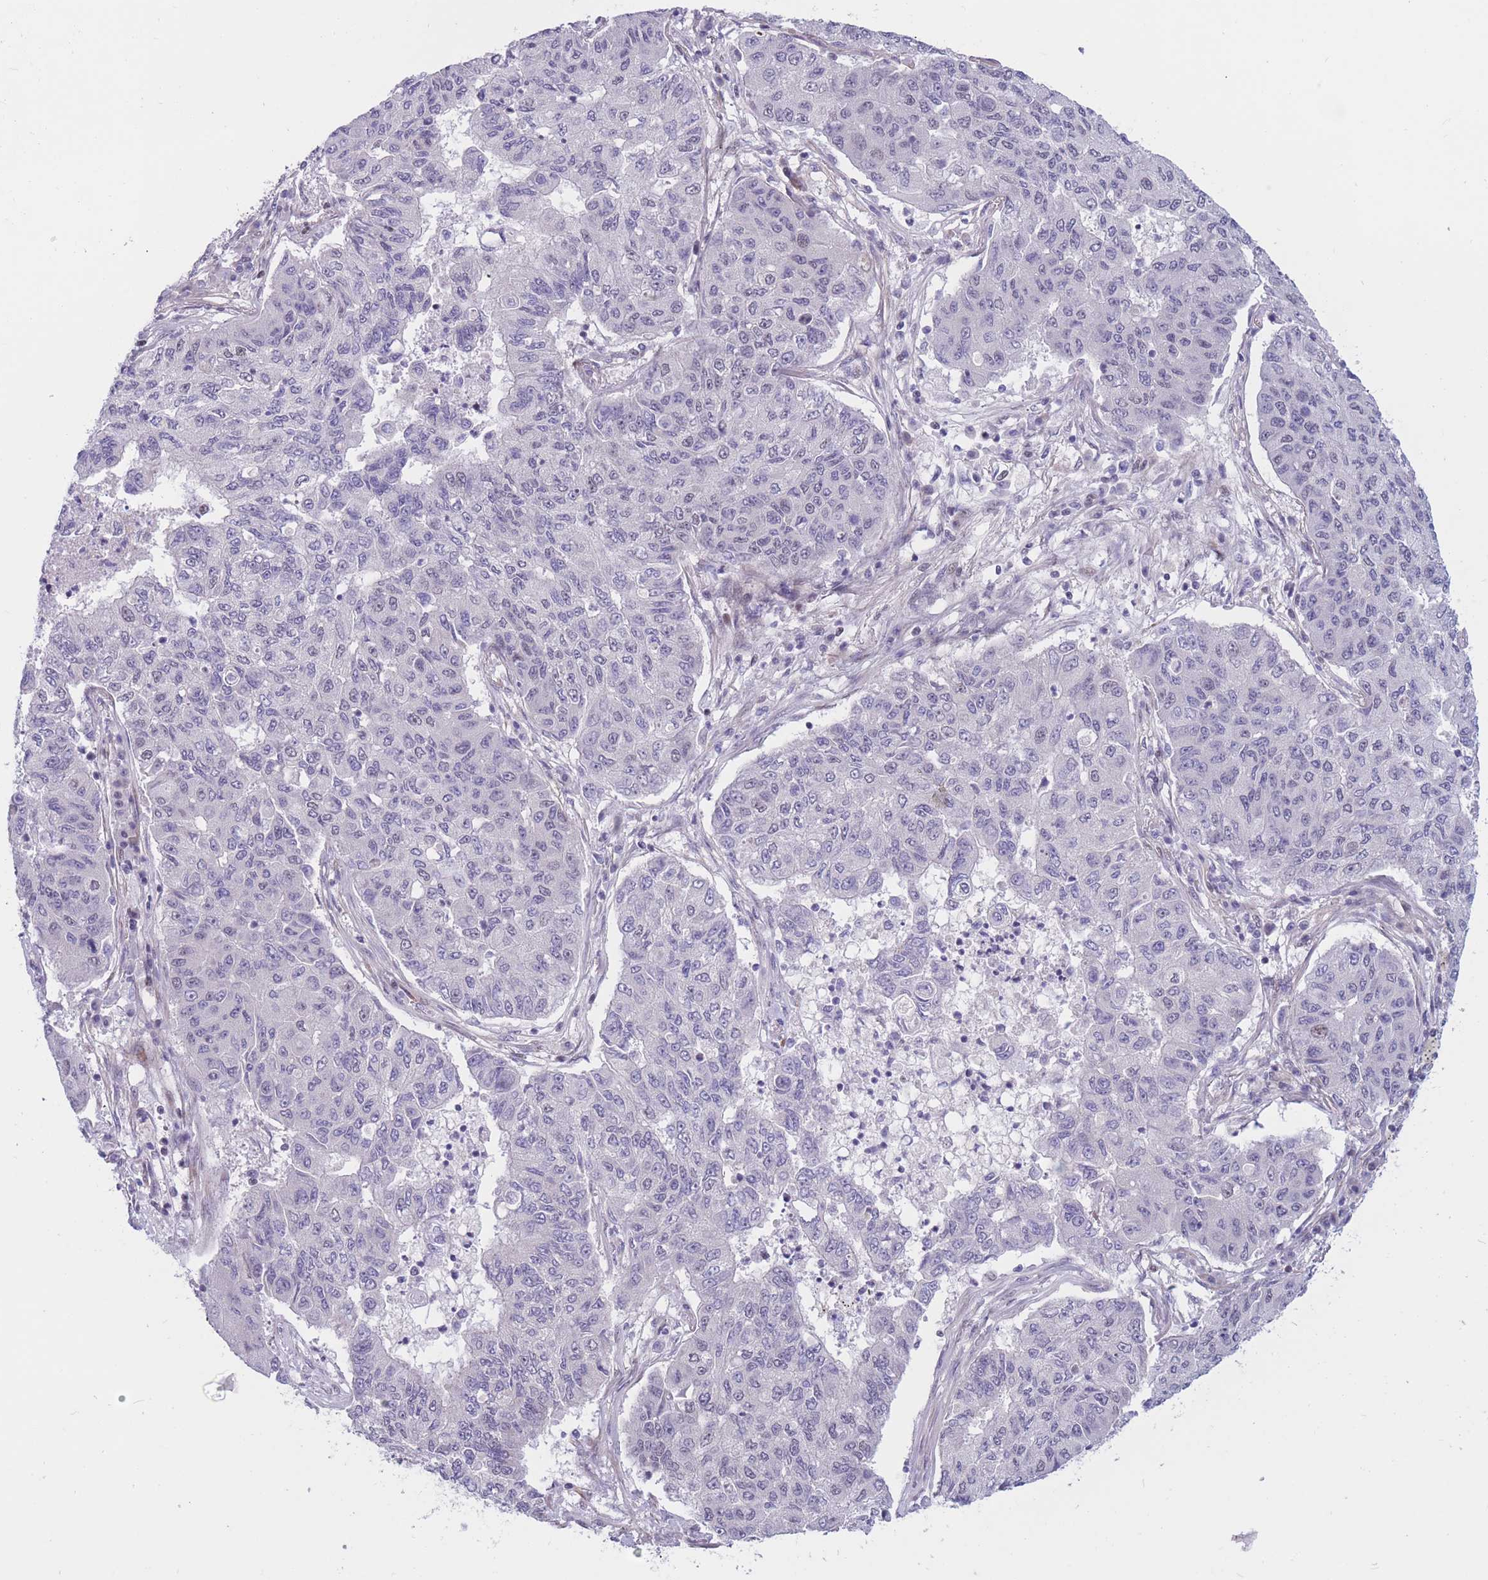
{"staining": {"intensity": "negative", "quantity": "none", "location": "none"}, "tissue": "lung cancer", "cell_type": "Tumor cells", "image_type": "cancer", "snomed": [{"axis": "morphology", "description": "Squamous cell carcinoma, NOS"}, {"axis": "topography", "description": "Lung"}], "caption": "There is no significant staining in tumor cells of lung squamous cell carcinoma.", "gene": "BCL9L", "patient": {"sex": "male", "age": 74}}